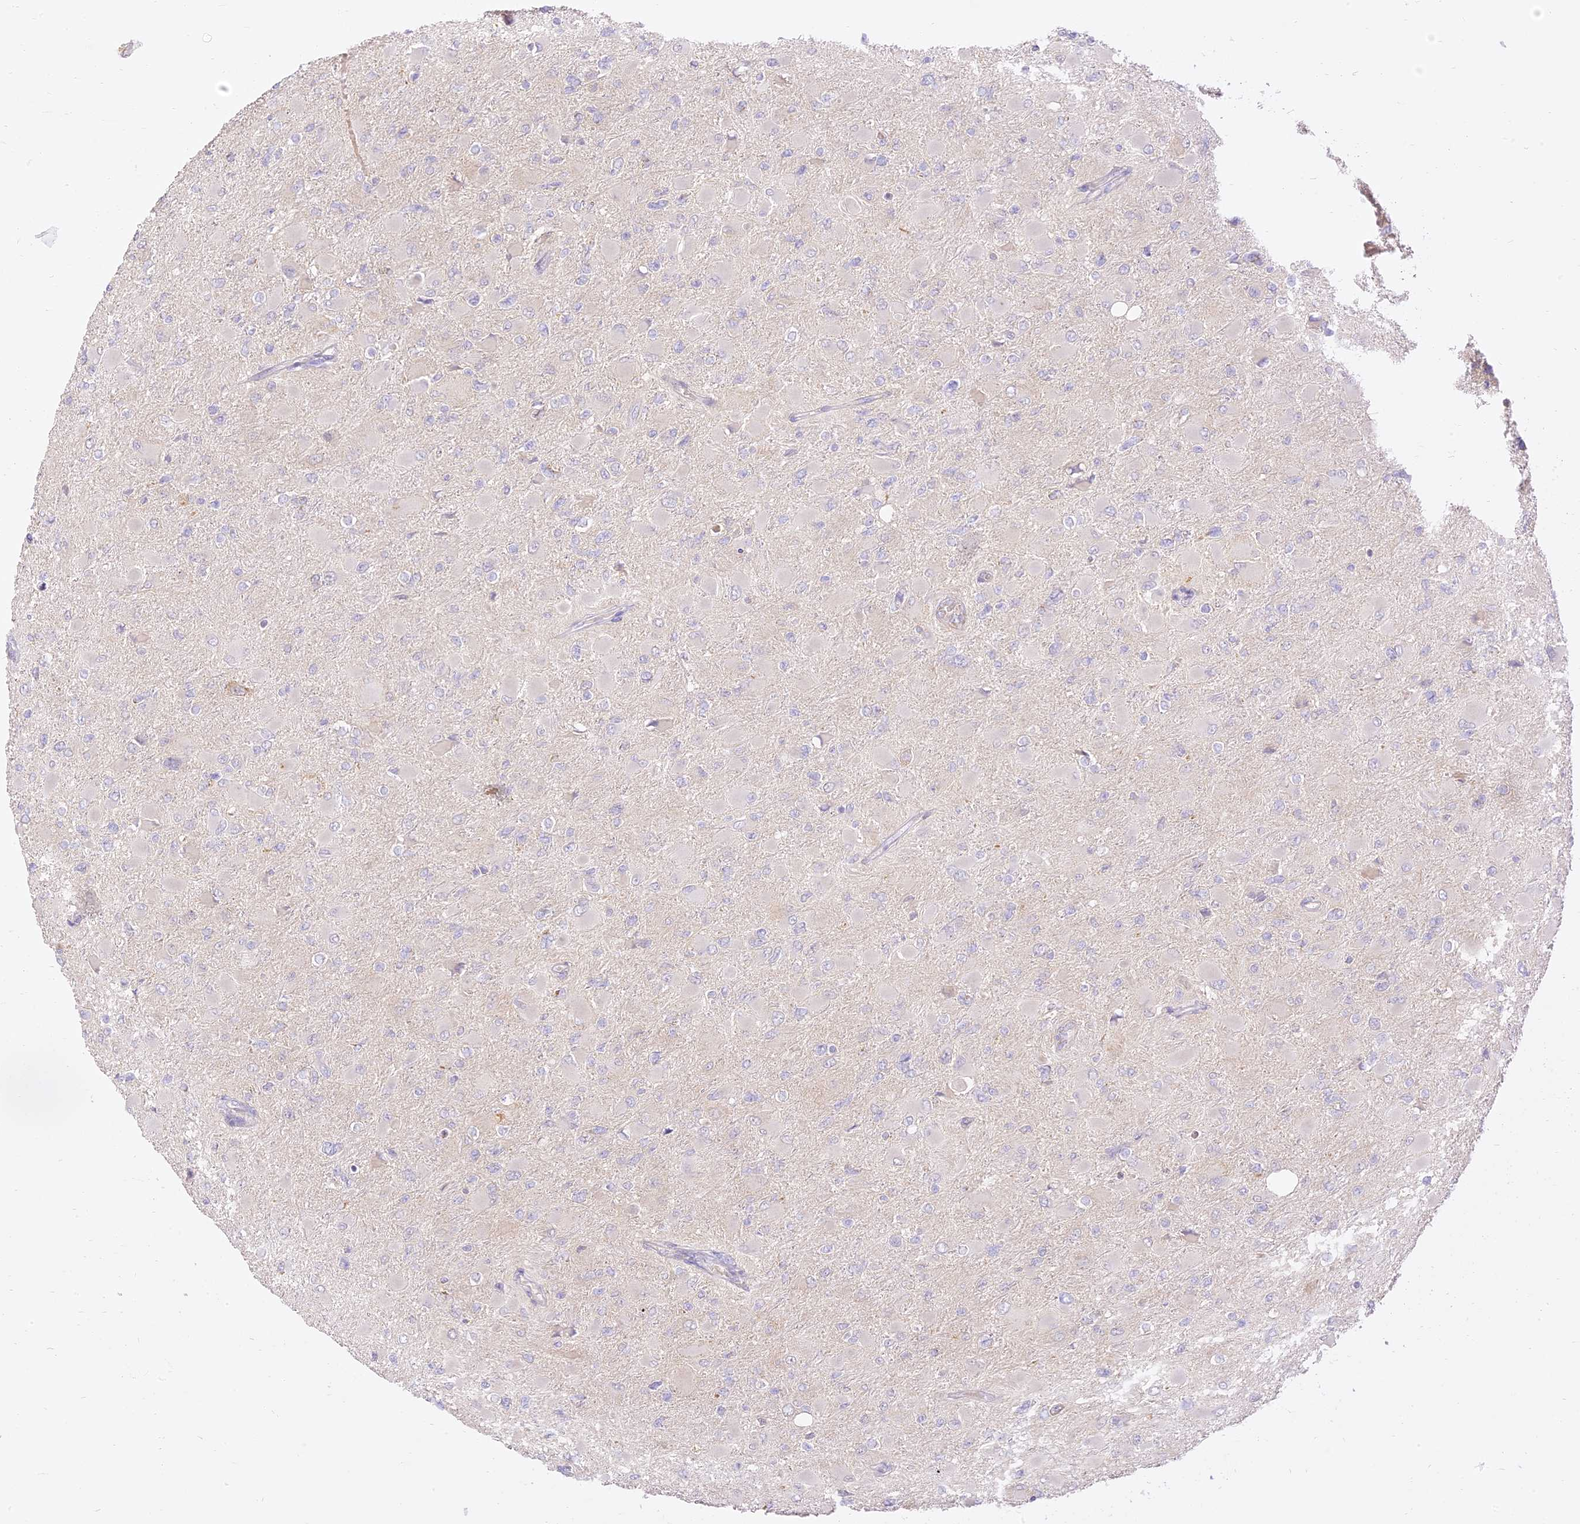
{"staining": {"intensity": "negative", "quantity": "none", "location": "none"}, "tissue": "glioma", "cell_type": "Tumor cells", "image_type": "cancer", "snomed": [{"axis": "morphology", "description": "Glioma, malignant, High grade"}, {"axis": "topography", "description": "Cerebral cortex"}], "caption": "This is a photomicrograph of immunohistochemistry (IHC) staining of malignant high-grade glioma, which shows no staining in tumor cells.", "gene": "LRRC15", "patient": {"sex": "female", "age": 36}}